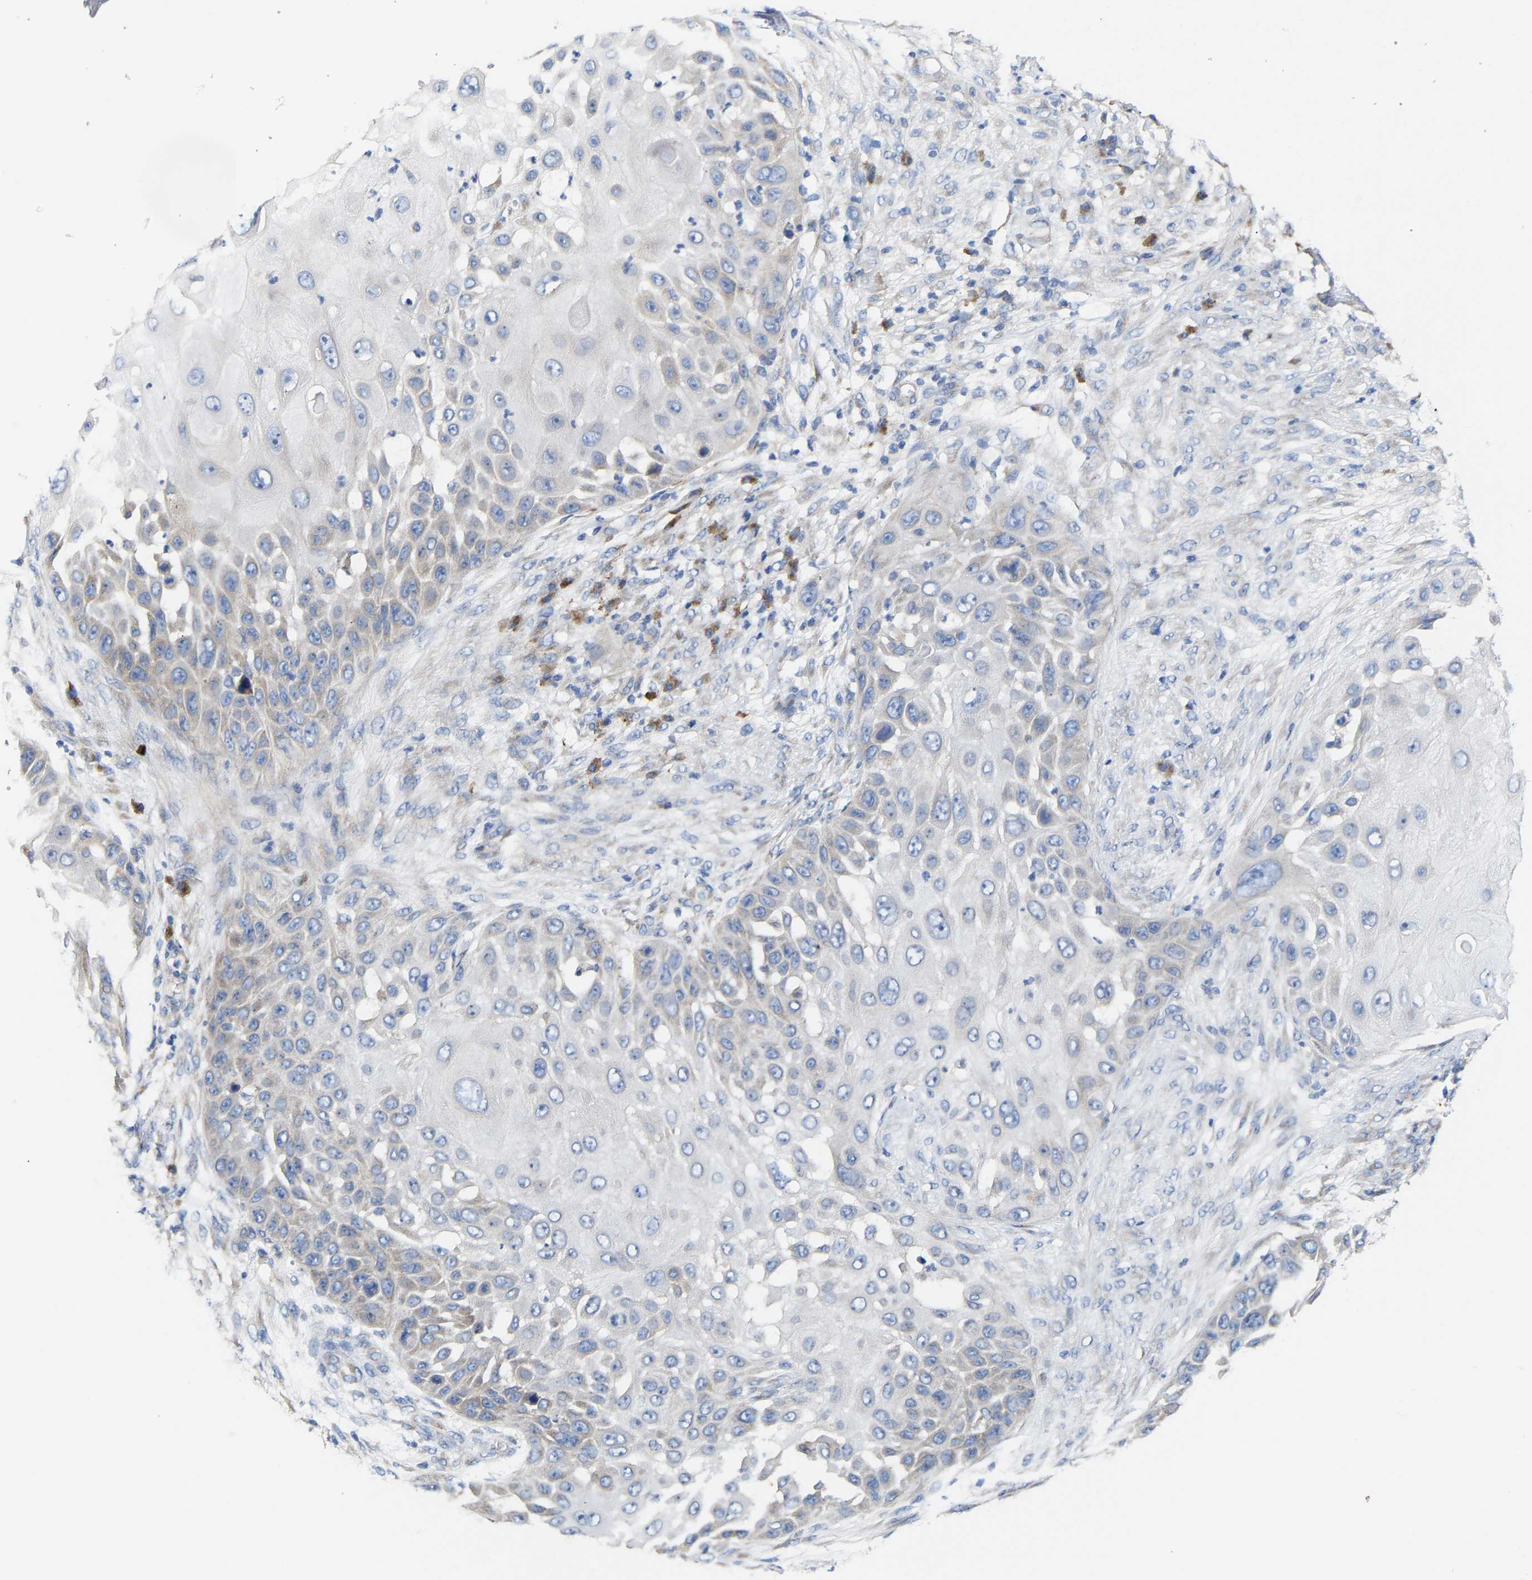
{"staining": {"intensity": "negative", "quantity": "none", "location": "none"}, "tissue": "skin cancer", "cell_type": "Tumor cells", "image_type": "cancer", "snomed": [{"axis": "morphology", "description": "Squamous cell carcinoma, NOS"}, {"axis": "topography", "description": "Skin"}], "caption": "The histopathology image demonstrates no staining of tumor cells in skin cancer.", "gene": "PPP1R15A", "patient": {"sex": "female", "age": 44}}